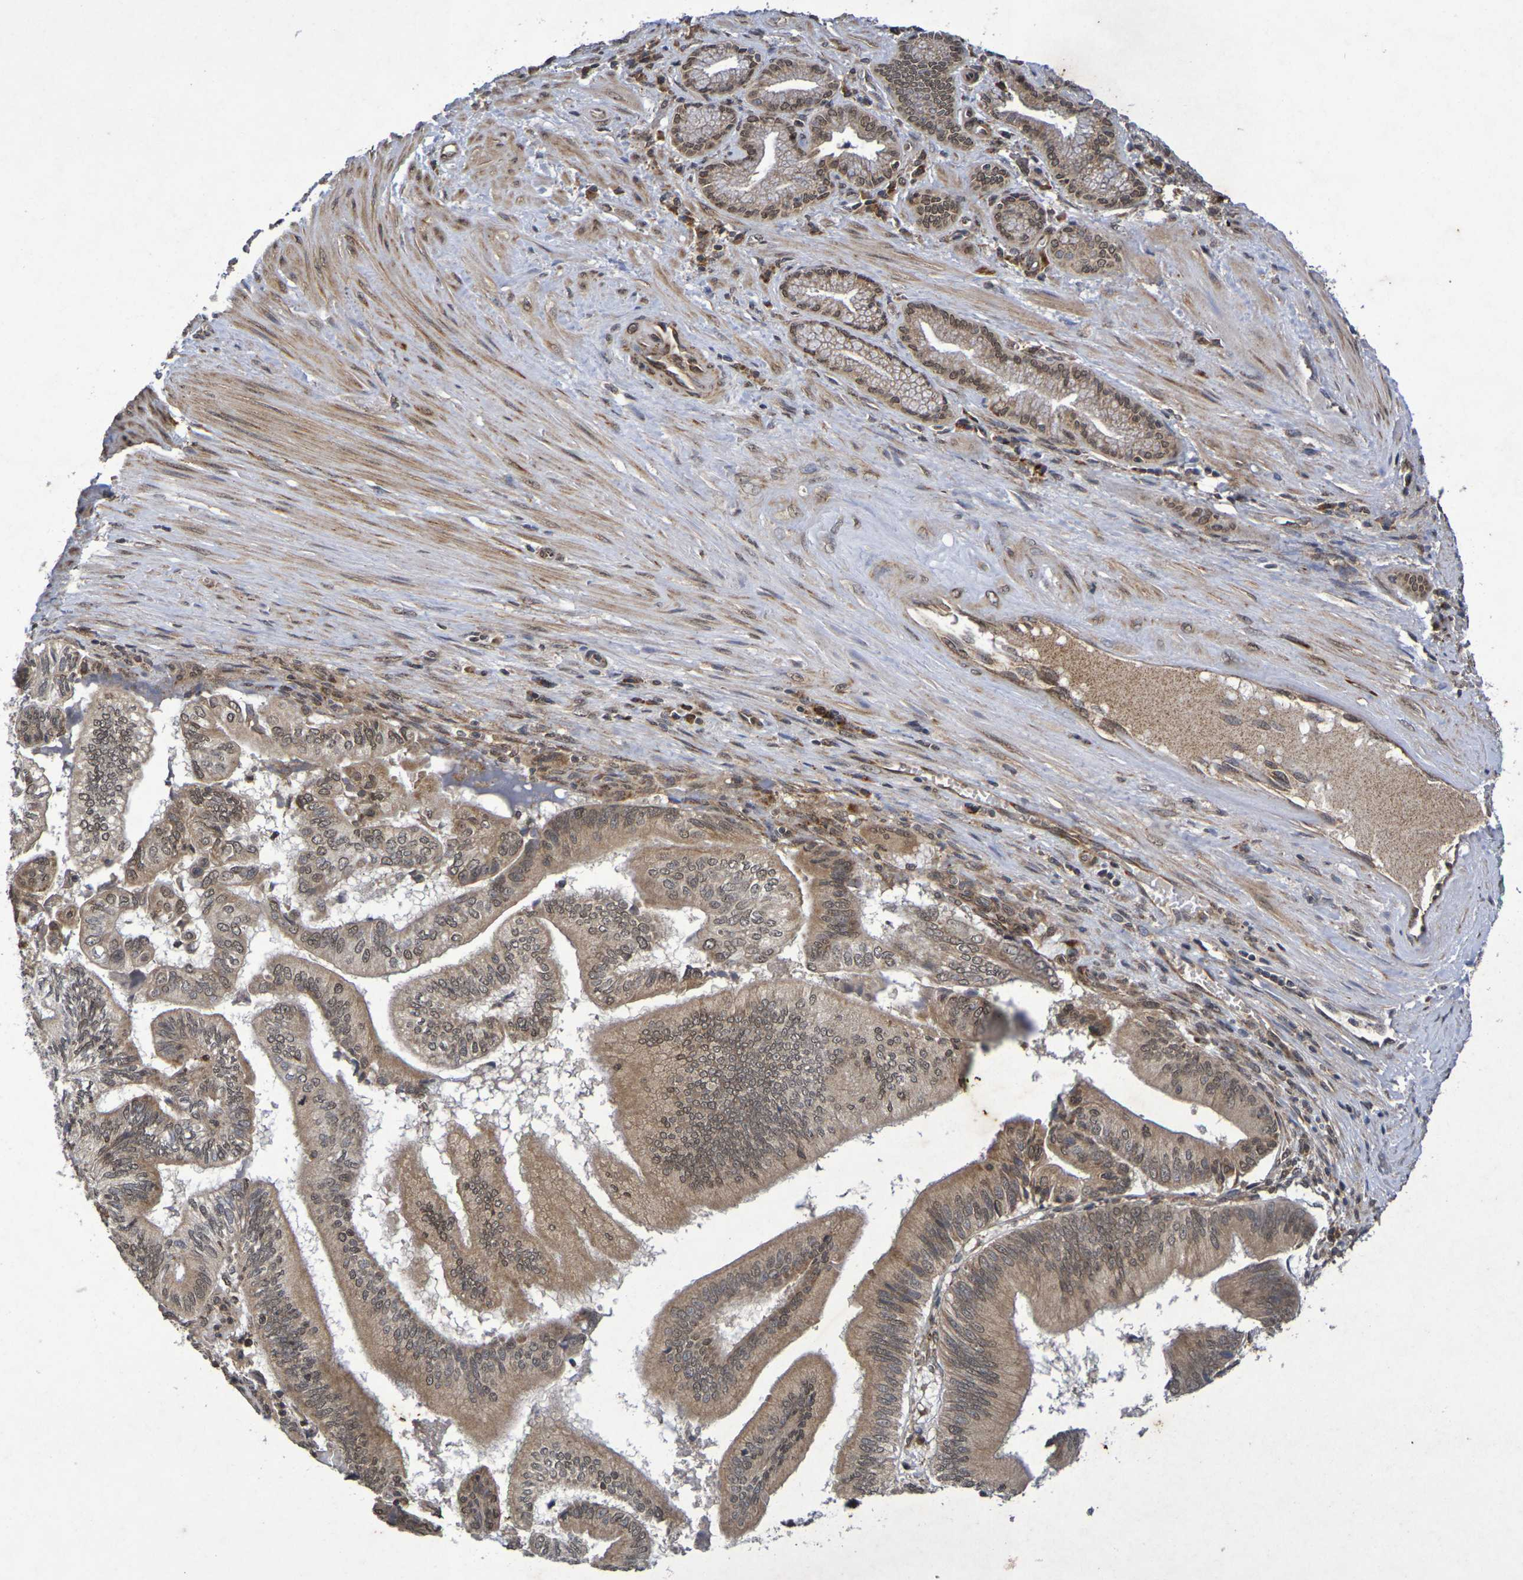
{"staining": {"intensity": "moderate", "quantity": ">75%", "location": "cytoplasmic/membranous,nuclear"}, "tissue": "pancreatic cancer", "cell_type": "Tumor cells", "image_type": "cancer", "snomed": [{"axis": "morphology", "description": "Adenocarcinoma, NOS"}, {"axis": "topography", "description": "Pancreas"}], "caption": "DAB immunohistochemical staining of human adenocarcinoma (pancreatic) exhibits moderate cytoplasmic/membranous and nuclear protein staining in approximately >75% of tumor cells.", "gene": "GUCY1A2", "patient": {"sex": "male", "age": 82}}